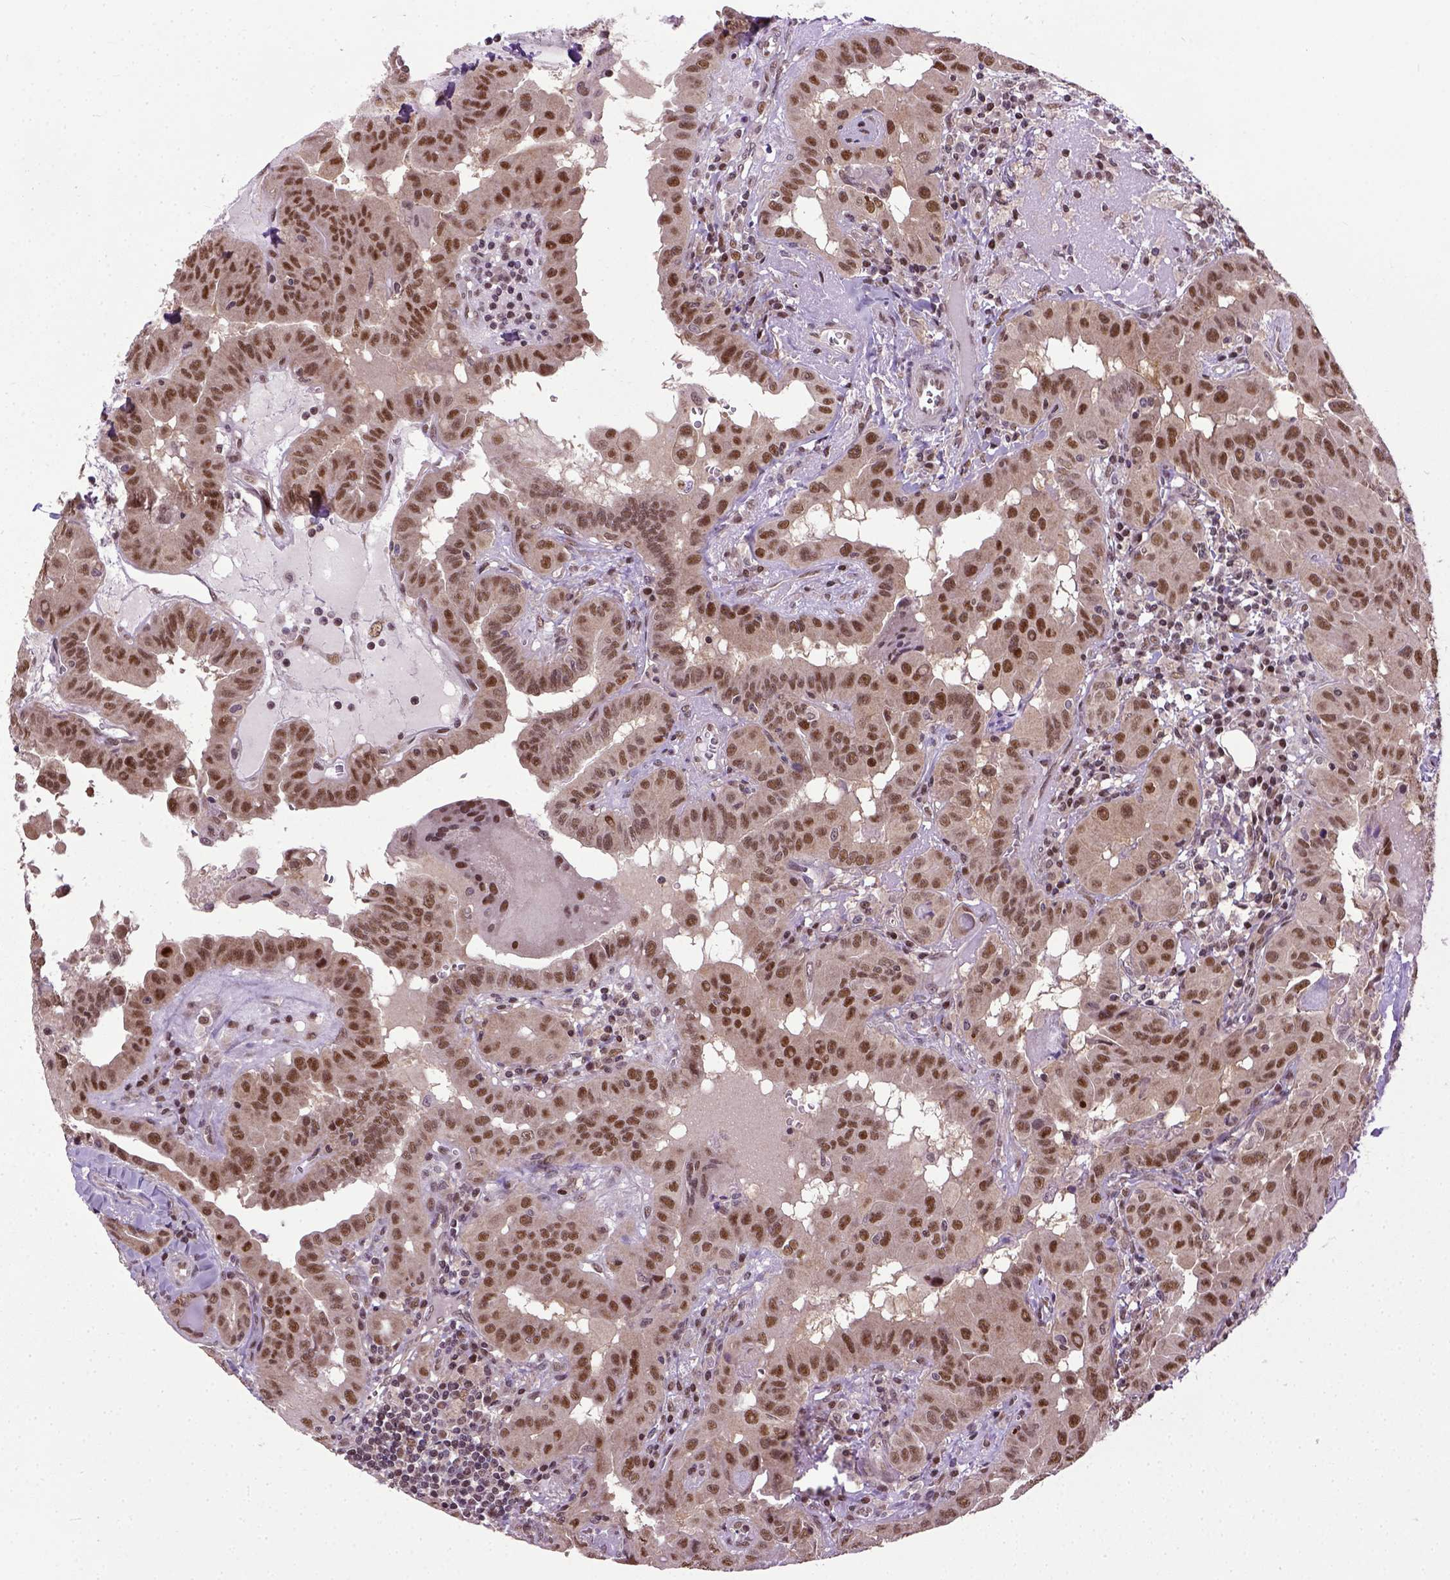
{"staining": {"intensity": "strong", "quantity": "<25%", "location": "nuclear"}, "tissue": "thyroid cancer", "cell_type": "Tumor cells", "image_type": "cancer", "snomed": [{"axis": "morphology", "description": "Papillary adenocarcinoma, NOS"}, {"axis": "topography", "description": "Thyroid gland"}], "caption": "Protein expression analysis of human papillary adenocarcinoma (thyroid) reveals strong nuclear positivity in approximately <25% of tumor cells.", "gene": "UBA3", "patient": {"sex": "female", "age": 37}}